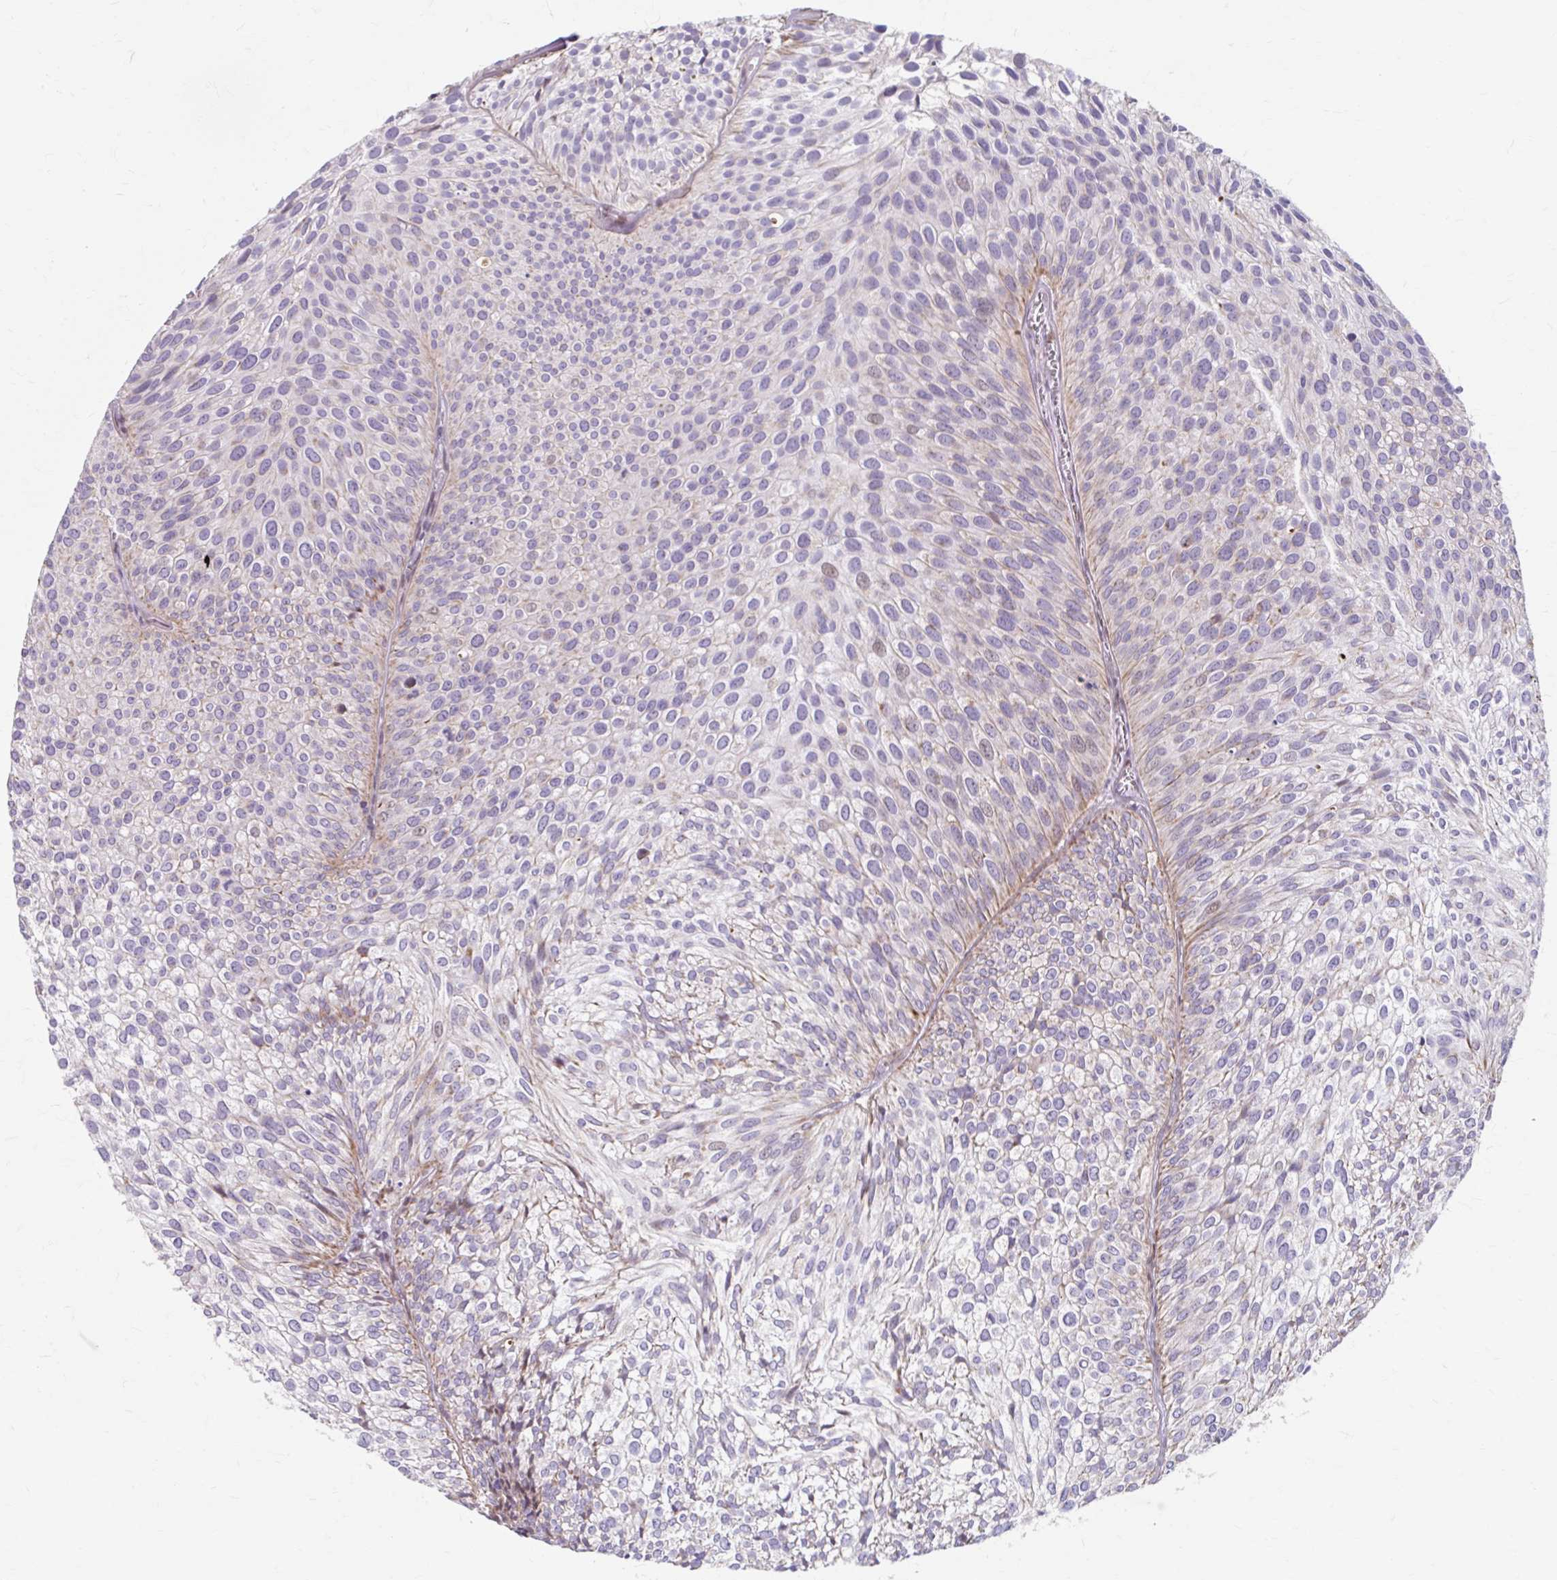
{"staining": {"intensity": "weak", "quantity": "<25%", "location": "cytoplasmic/membranous"}, "tissue": "urothelial cancer", "cell_type": "Tumor cells", "image_type": "cancer", "snomed": [{"axis": "morphology", "description": "Urothelial carcinoma, Low grade"}, {"axis": "topography", "description": "Urinary bladder"}], "caption": "Tumor cells are negative for protein expression in human urothelial cancer.", "gene": "BEAN1", "patient": {"sex": "male", "age": 91}}